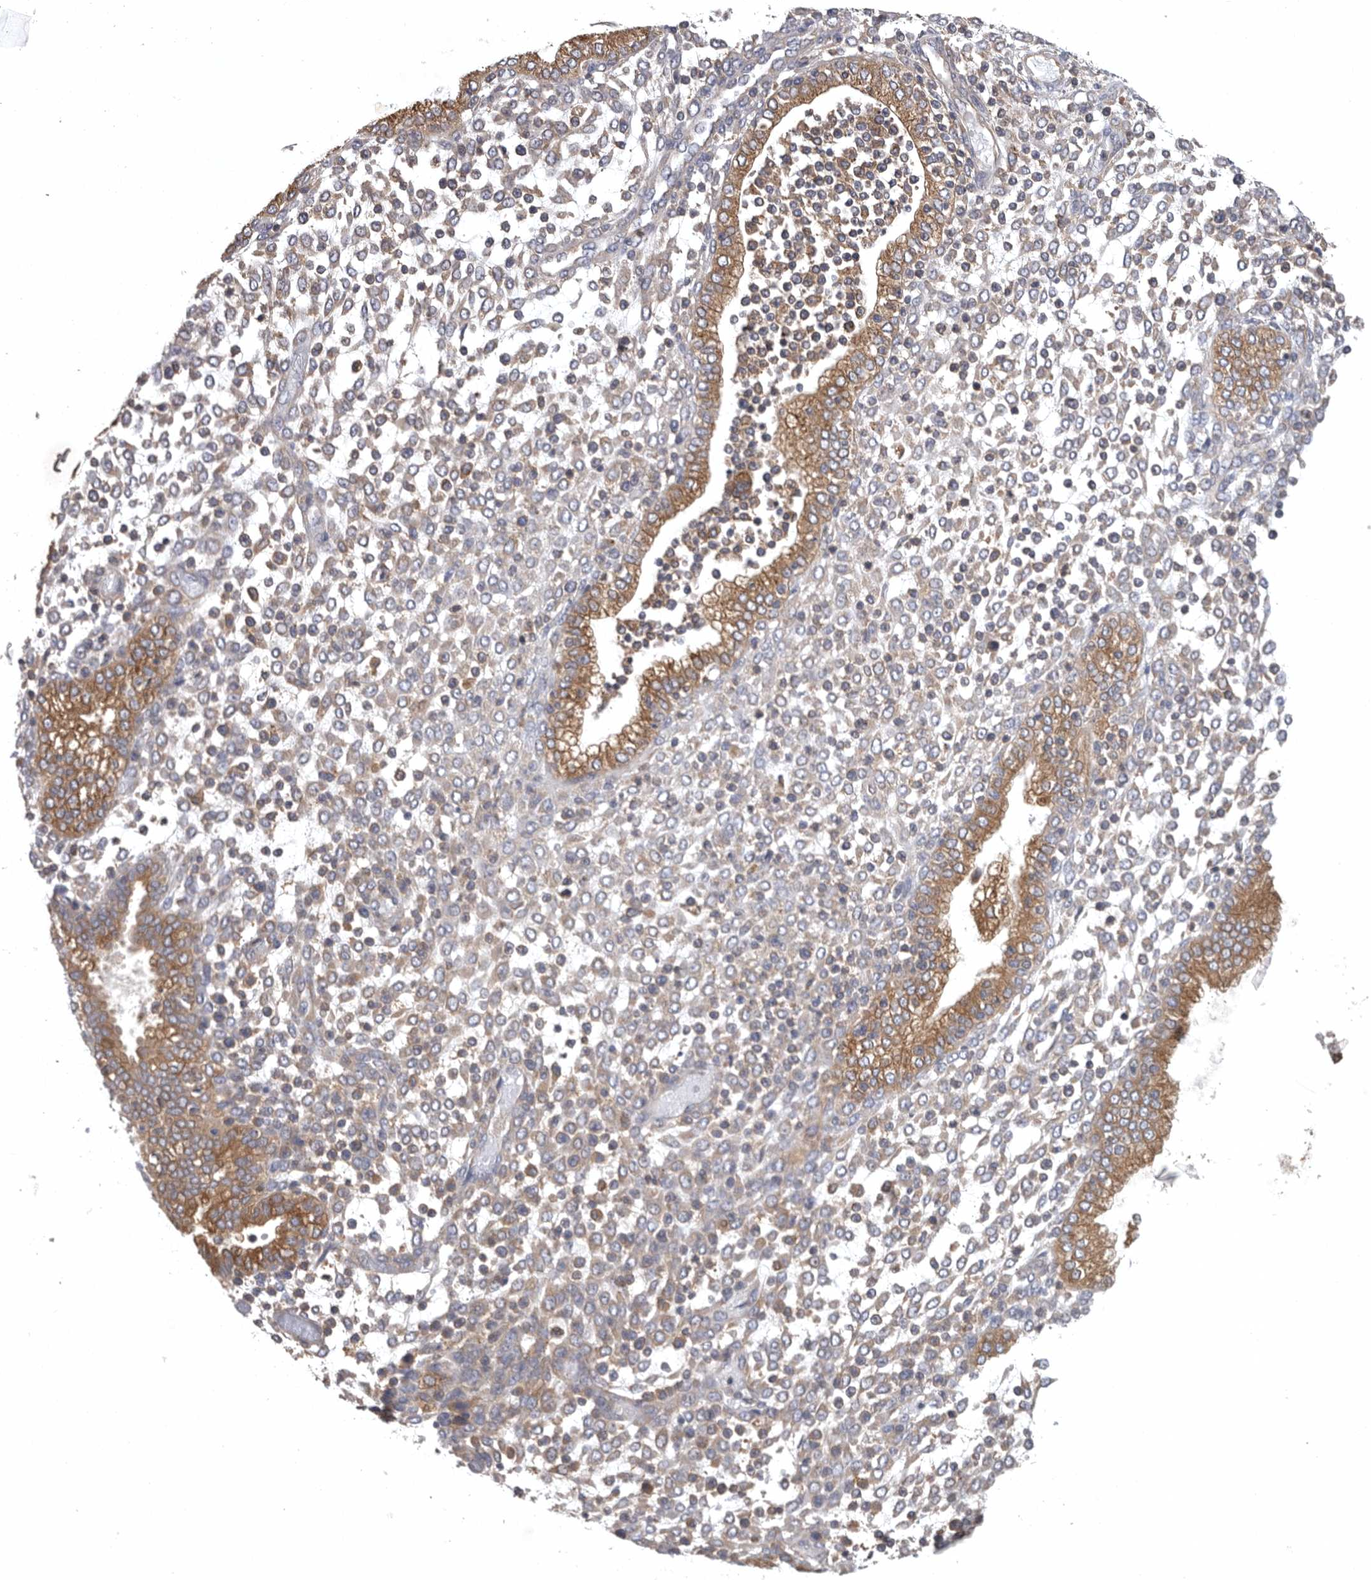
{"staining": {"intensity": "weak", "quantity": "<25%", "location": "cytoplasmic/membranous"}, "tissue": "endometrium", "cell_type": "Cells in endometrial stroma", "image_type": "normal", "snomed": [{"axis": "morphology", "description": "Normal tissue, NOS"}, {"axis": "topography", "description": "Endometrium"}], "caption": "Photomicrograph shows no protein positivity in cells in endometrial stroma of benign endometrium.", "gene": "C1orf109", "patient": {"sex": "female", "age": 53}}